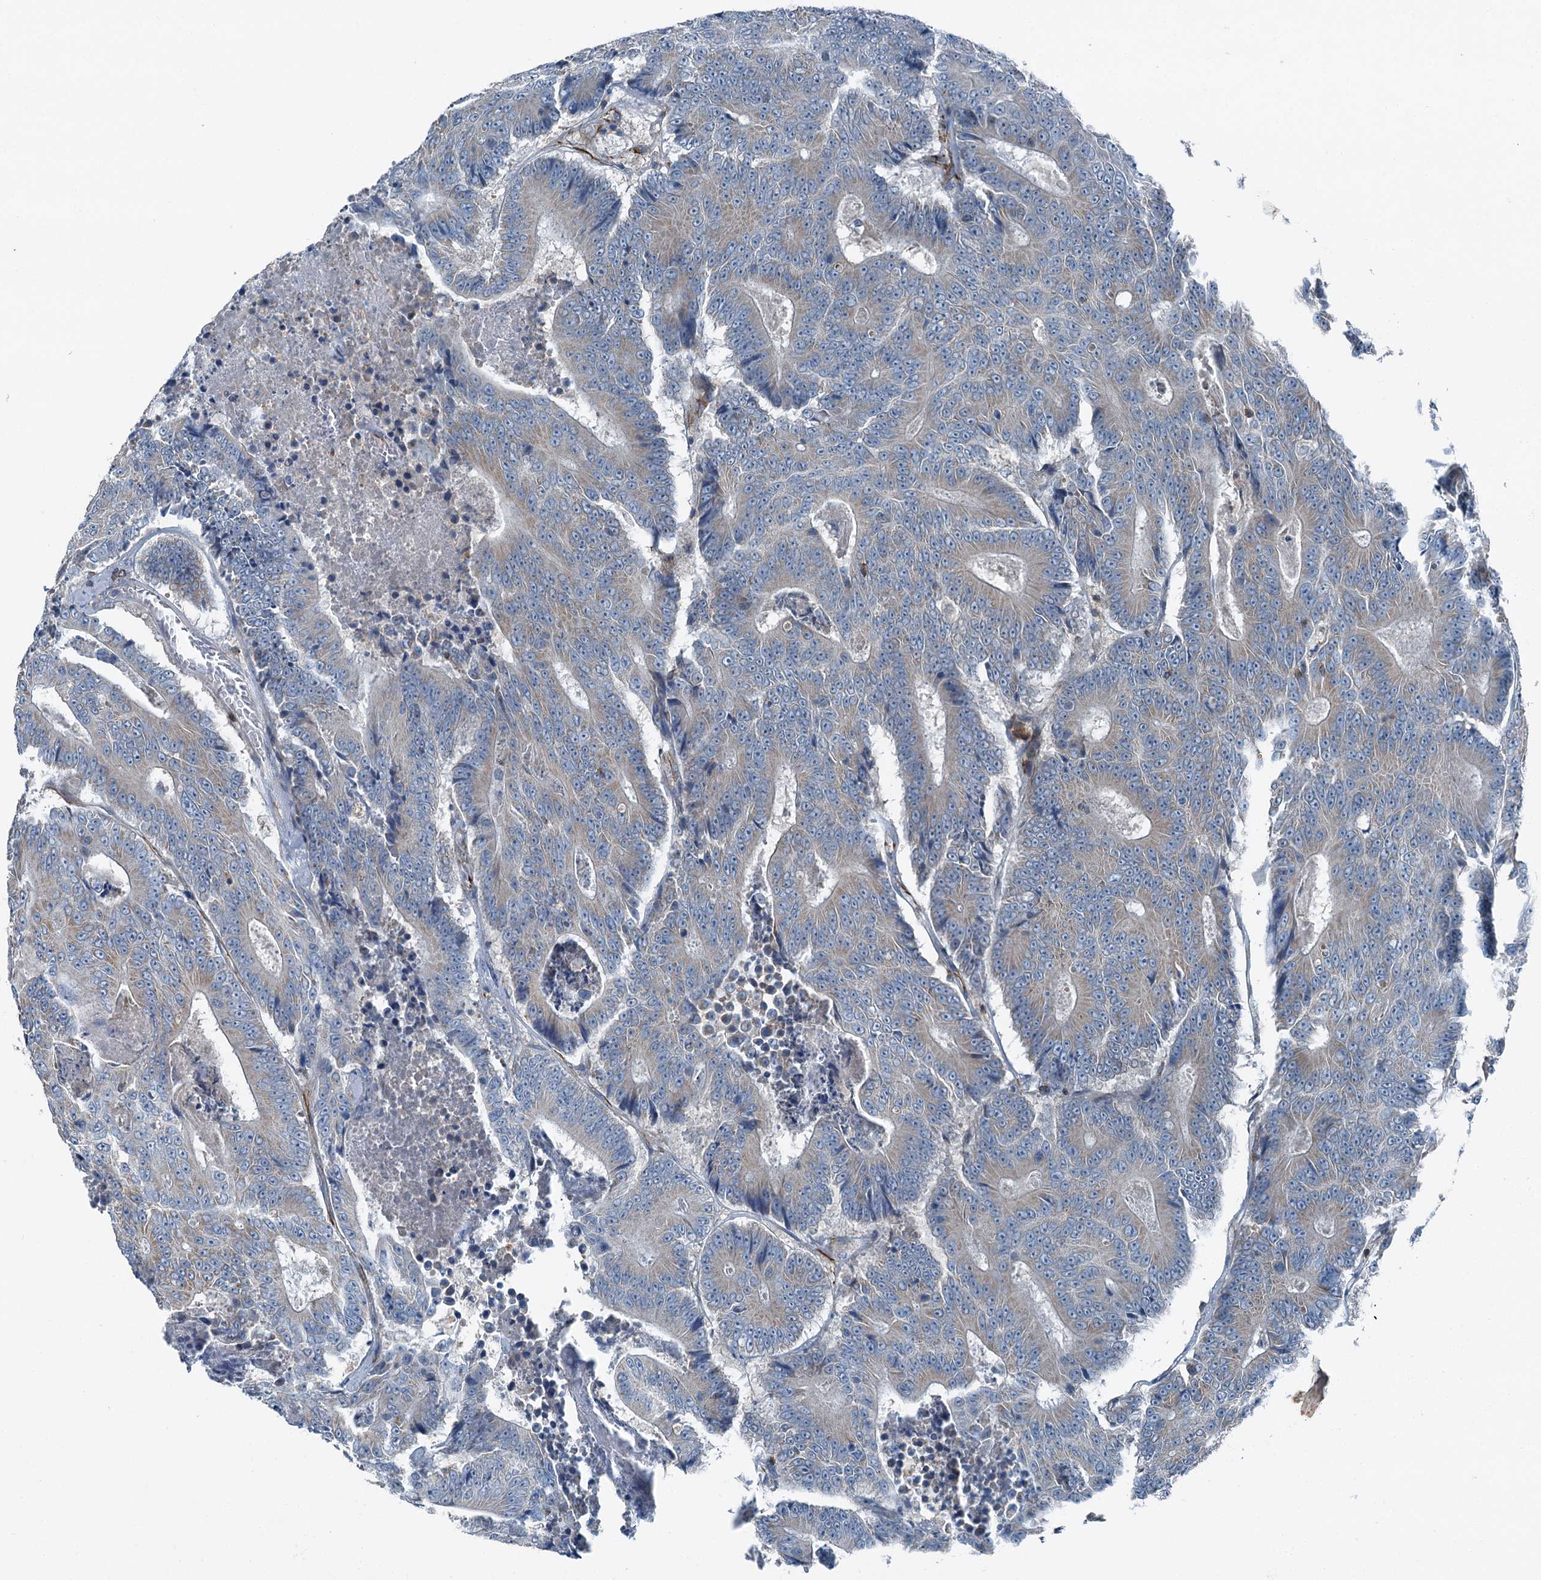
{"staining": {"intensity": "weak", "quantity": "25%-75%", "location": "cytoplasmic/membranous"}, "tissue": "colorectal cancer", "cell_type": "Tumor cells", "image_type": "cancer", "snomed": [{"axis": "morphology", "description": "Adenocarcinoma, NOS"}, {"axis": "topography", "description": "Colon"}], "caption": "A low amount of weak cytoplasmic/membranous staining is identified in approximately 25%-75% of tumor cells in colorectal cancer tissue.", "gene": "AXL", "patient": {"sex": "male", "age": 83}}